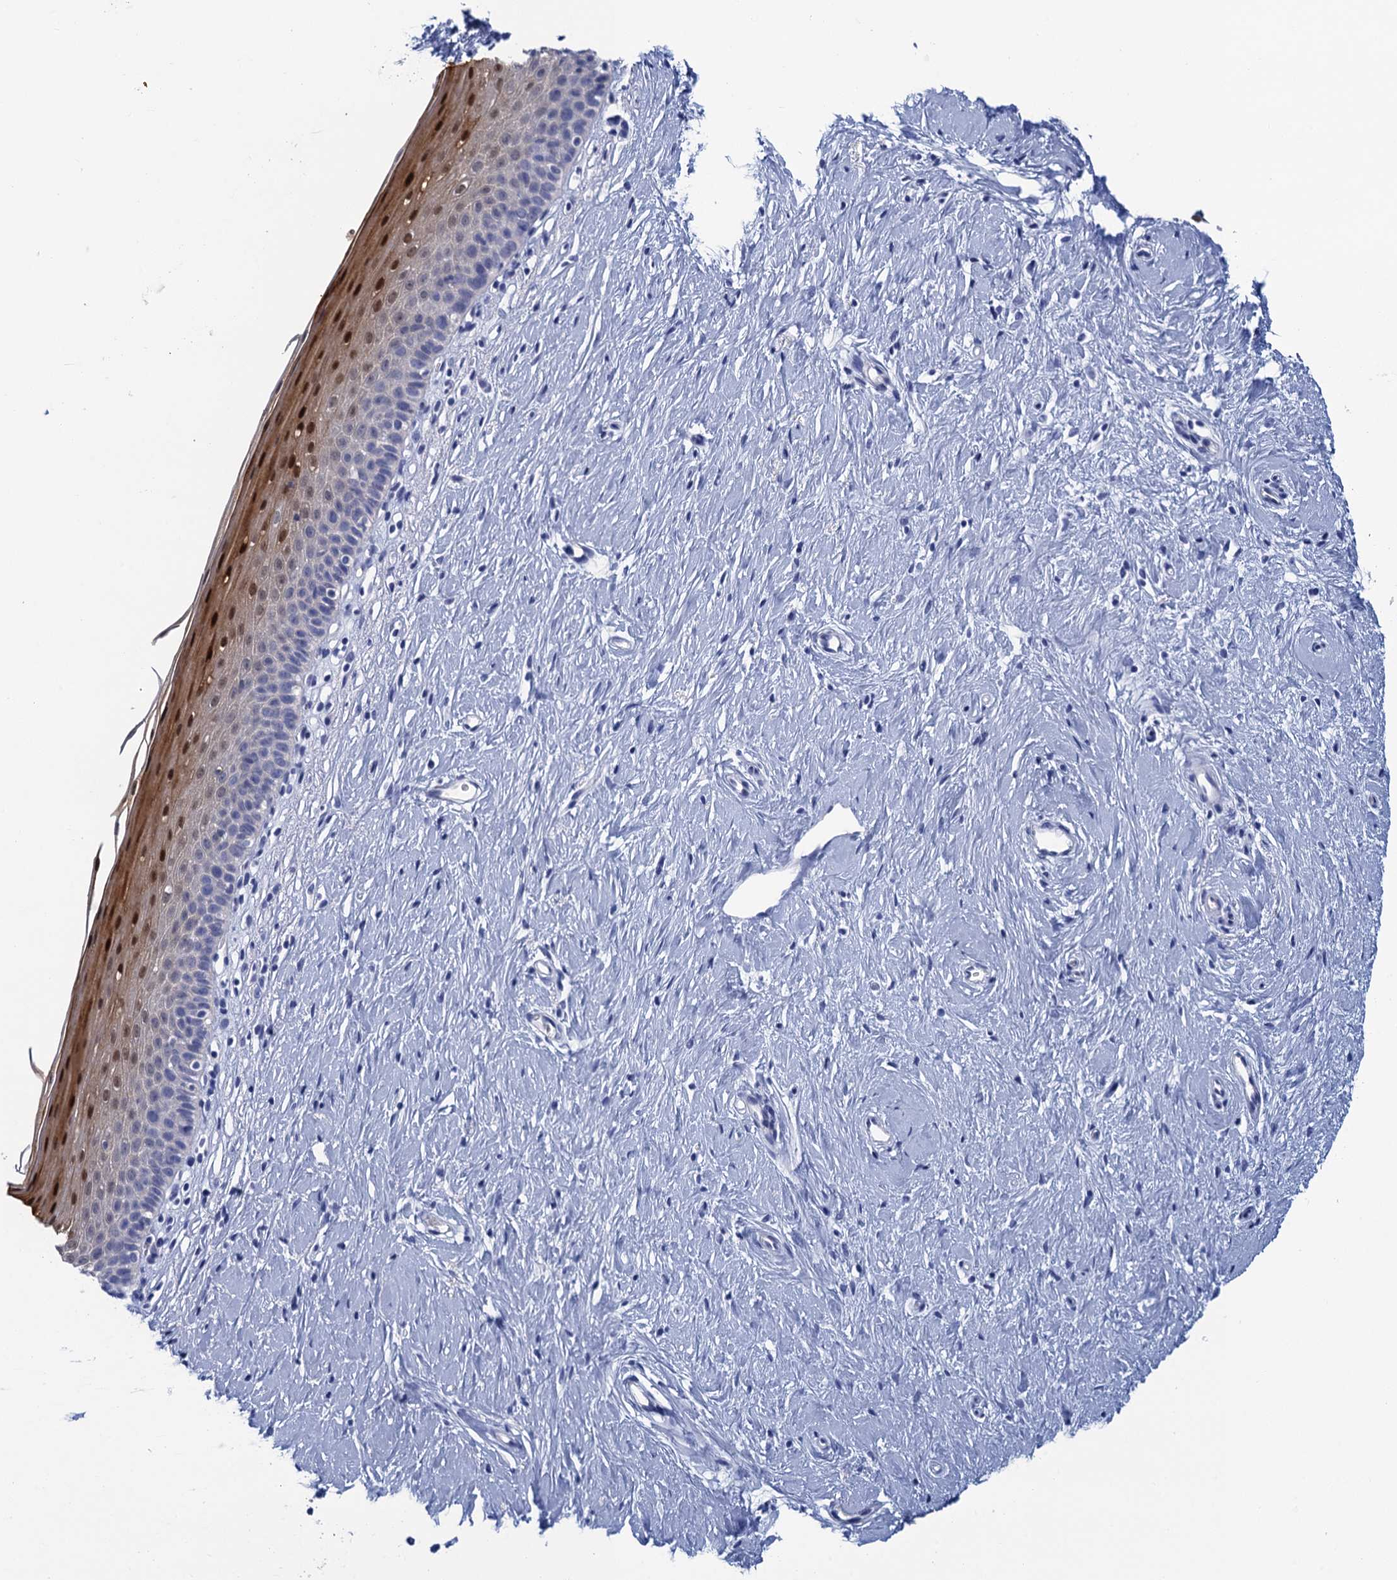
{"staining": {"intensity": "negative", "quantity": "none", "location": "none"}, "tissue": "cervix", "cell_type": "Glandular cells", "image_type": "normal", "snomed": [{"axis": "morphology", "description": "Normal tissue, NOS"}, {"axis": "topography", "description": "Cervix"}], "caption": "An image of human cervix is negative for staining in glandular cells.", "gene": "CALML5", "patient": {"sex": "female", "age": 57}}